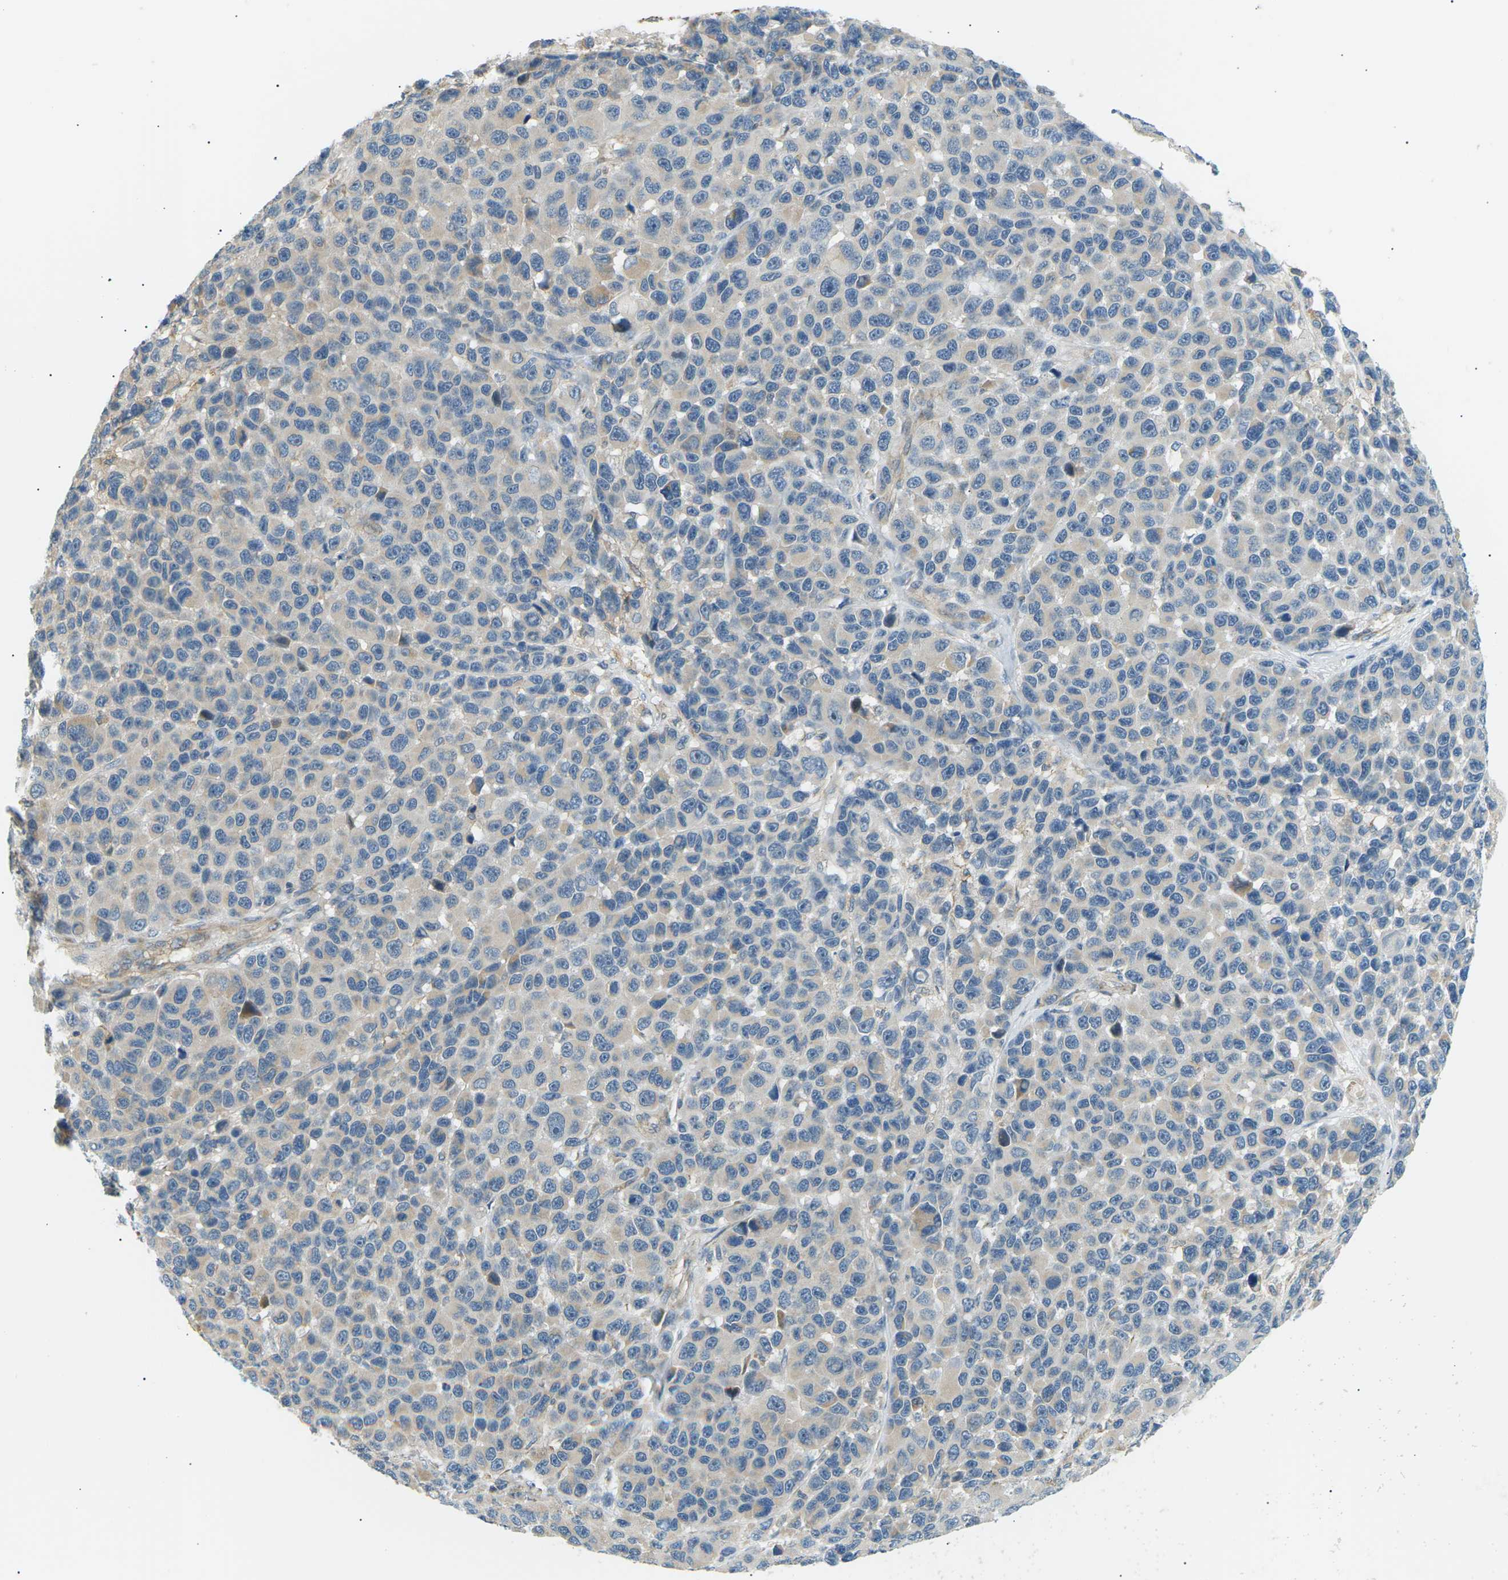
{"staining": {"intensity": "negative", "quantity": "none", "location": "none"}, "tissue": "melanoma", "cell_type": "Tumor cells", "image_type": "cancer", "snomed": [{"axis": "morphology", "description": "Malignant melanoma, NOS"}, {"axis": "topography", "description": "Skin"}], "caption": "Tumor cells show no significant protein expression in malignant melanoma.", "gene": "TBC1D8", "patient": {"sex": "male", "age": 53}}